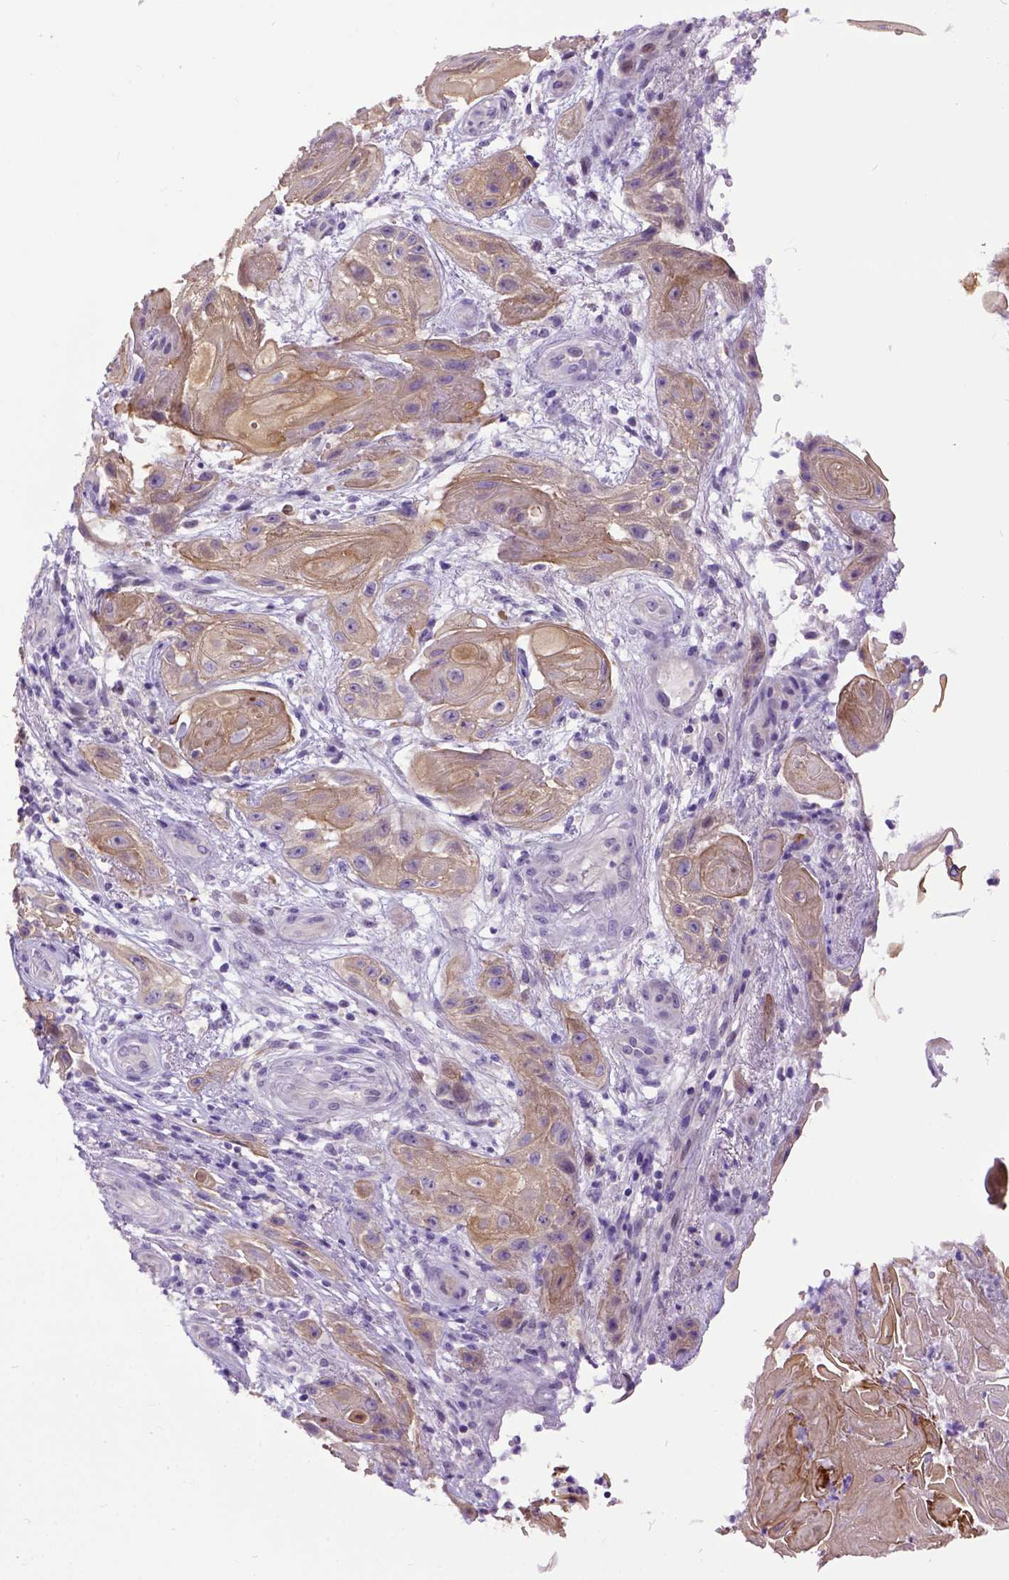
{"staining": {"intensity": "weak", "quantity": "25%-75%", "location": "cytoplasmic/membranous"}, "tissue": "skin cancer", "cell_type": "Tumor cells", "image_type": "cancer", "snomed": [{"axis": "morphology", "description": "Squamous cell carcinoma, NOS"}, {"axis": "topography", "description": "Skin"}], "caption": "Human skin squamous cell carcinoma stained with a brown dye reveals weak cytoplasmic/membranous positive positivity in about 25%-75% of tumor cells.", "gene": "NEK5", "patient": {"sex": "male", "age": 62}}